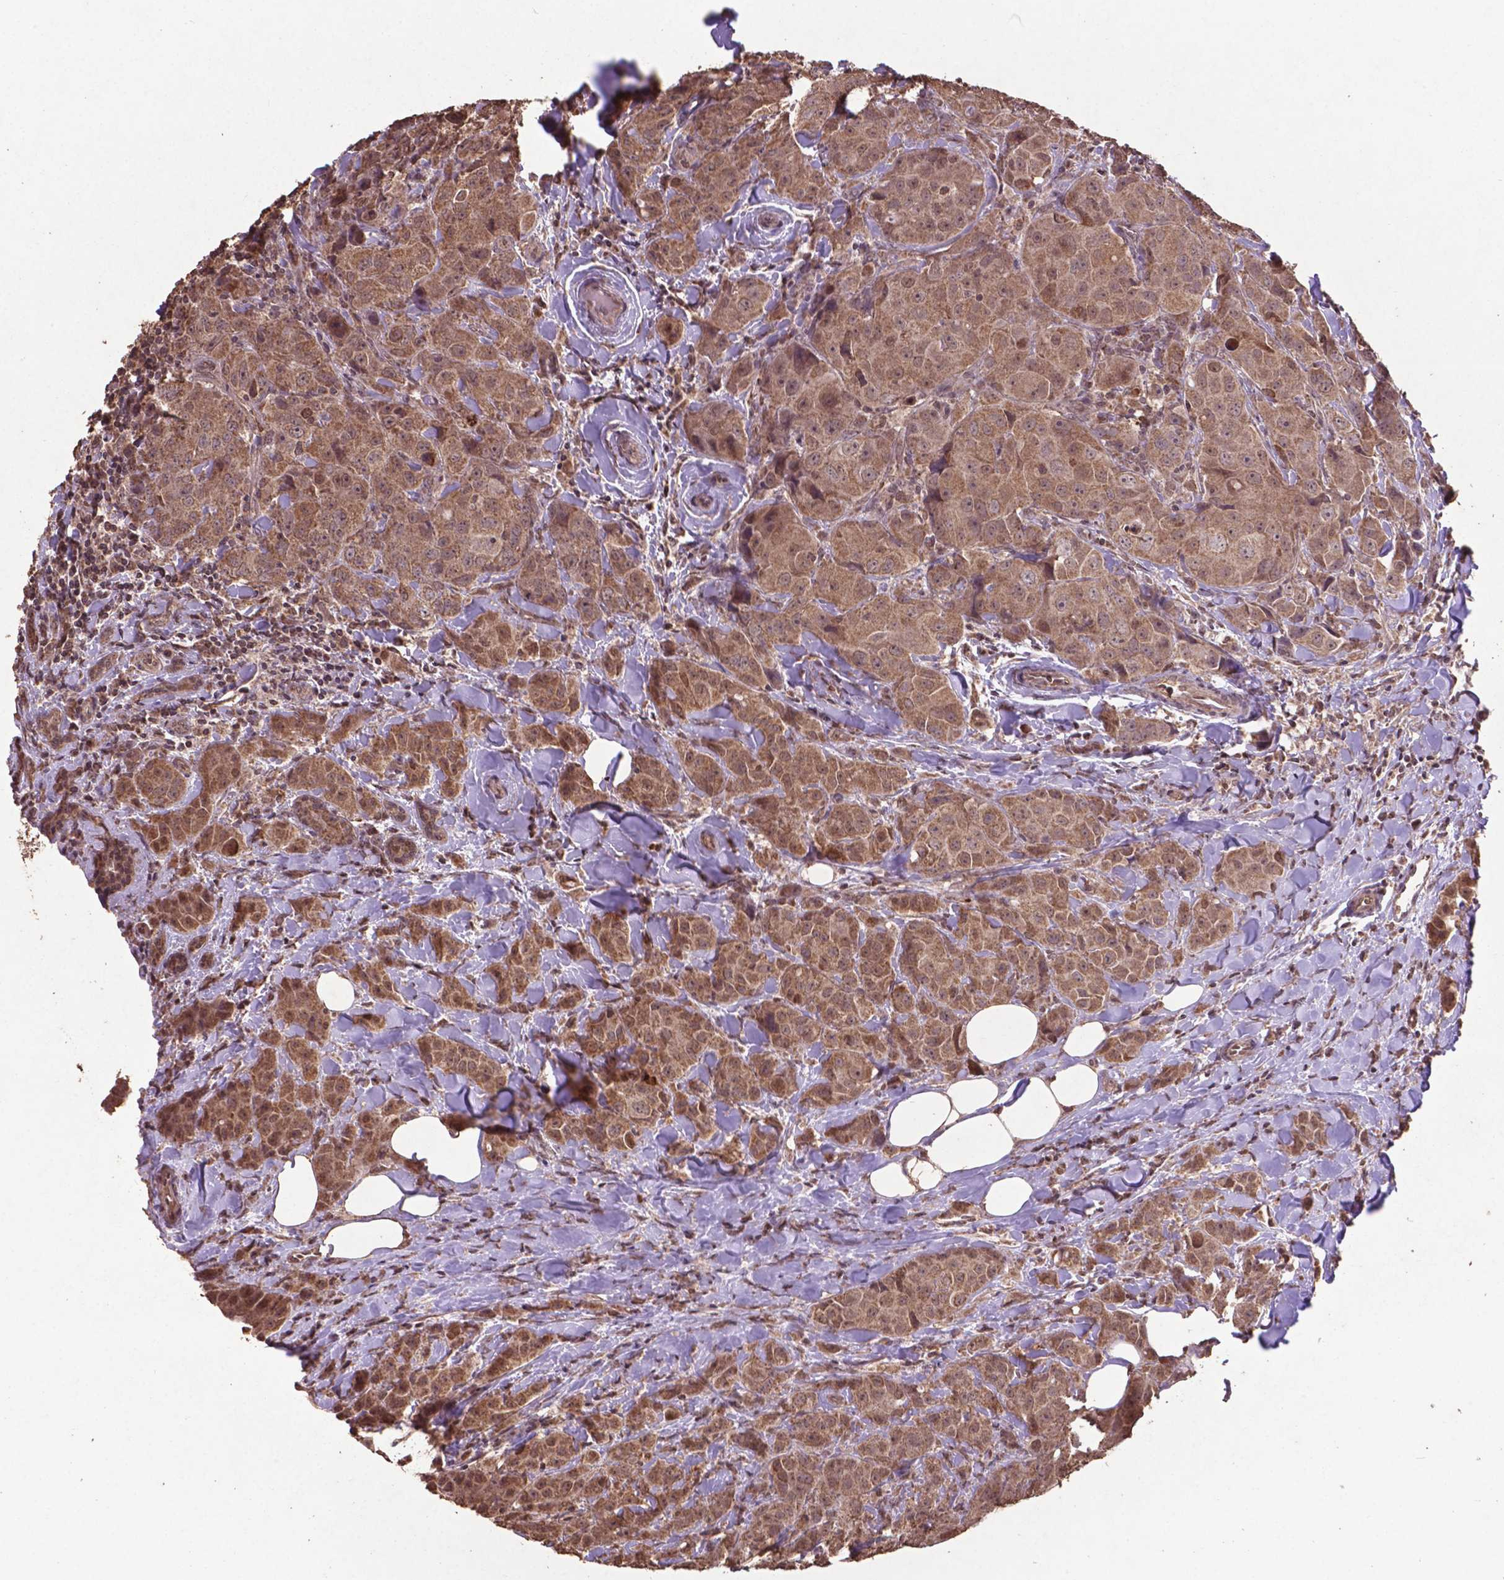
{"staining": {"intensity": "moderate", "quantity": ">75%", "location": "cytoplasmic/membranous,nuclear"}, "tissue": "breast cancer", "cell_type": "Tumor cells", "image_type": "cancer", "snomed": [{"axis": "morphology", "description": "Duct carcinoma"}, {"axis": "topography", "description": "Breast"}], "caption": "Tumor cells display medium levels of moderate cytoplasmic/membranous and nuclear expression in approximately >75% of cells in breast cancer.", "gene": "DCAF1", "patient": {"sex": "female", "age": 43}}